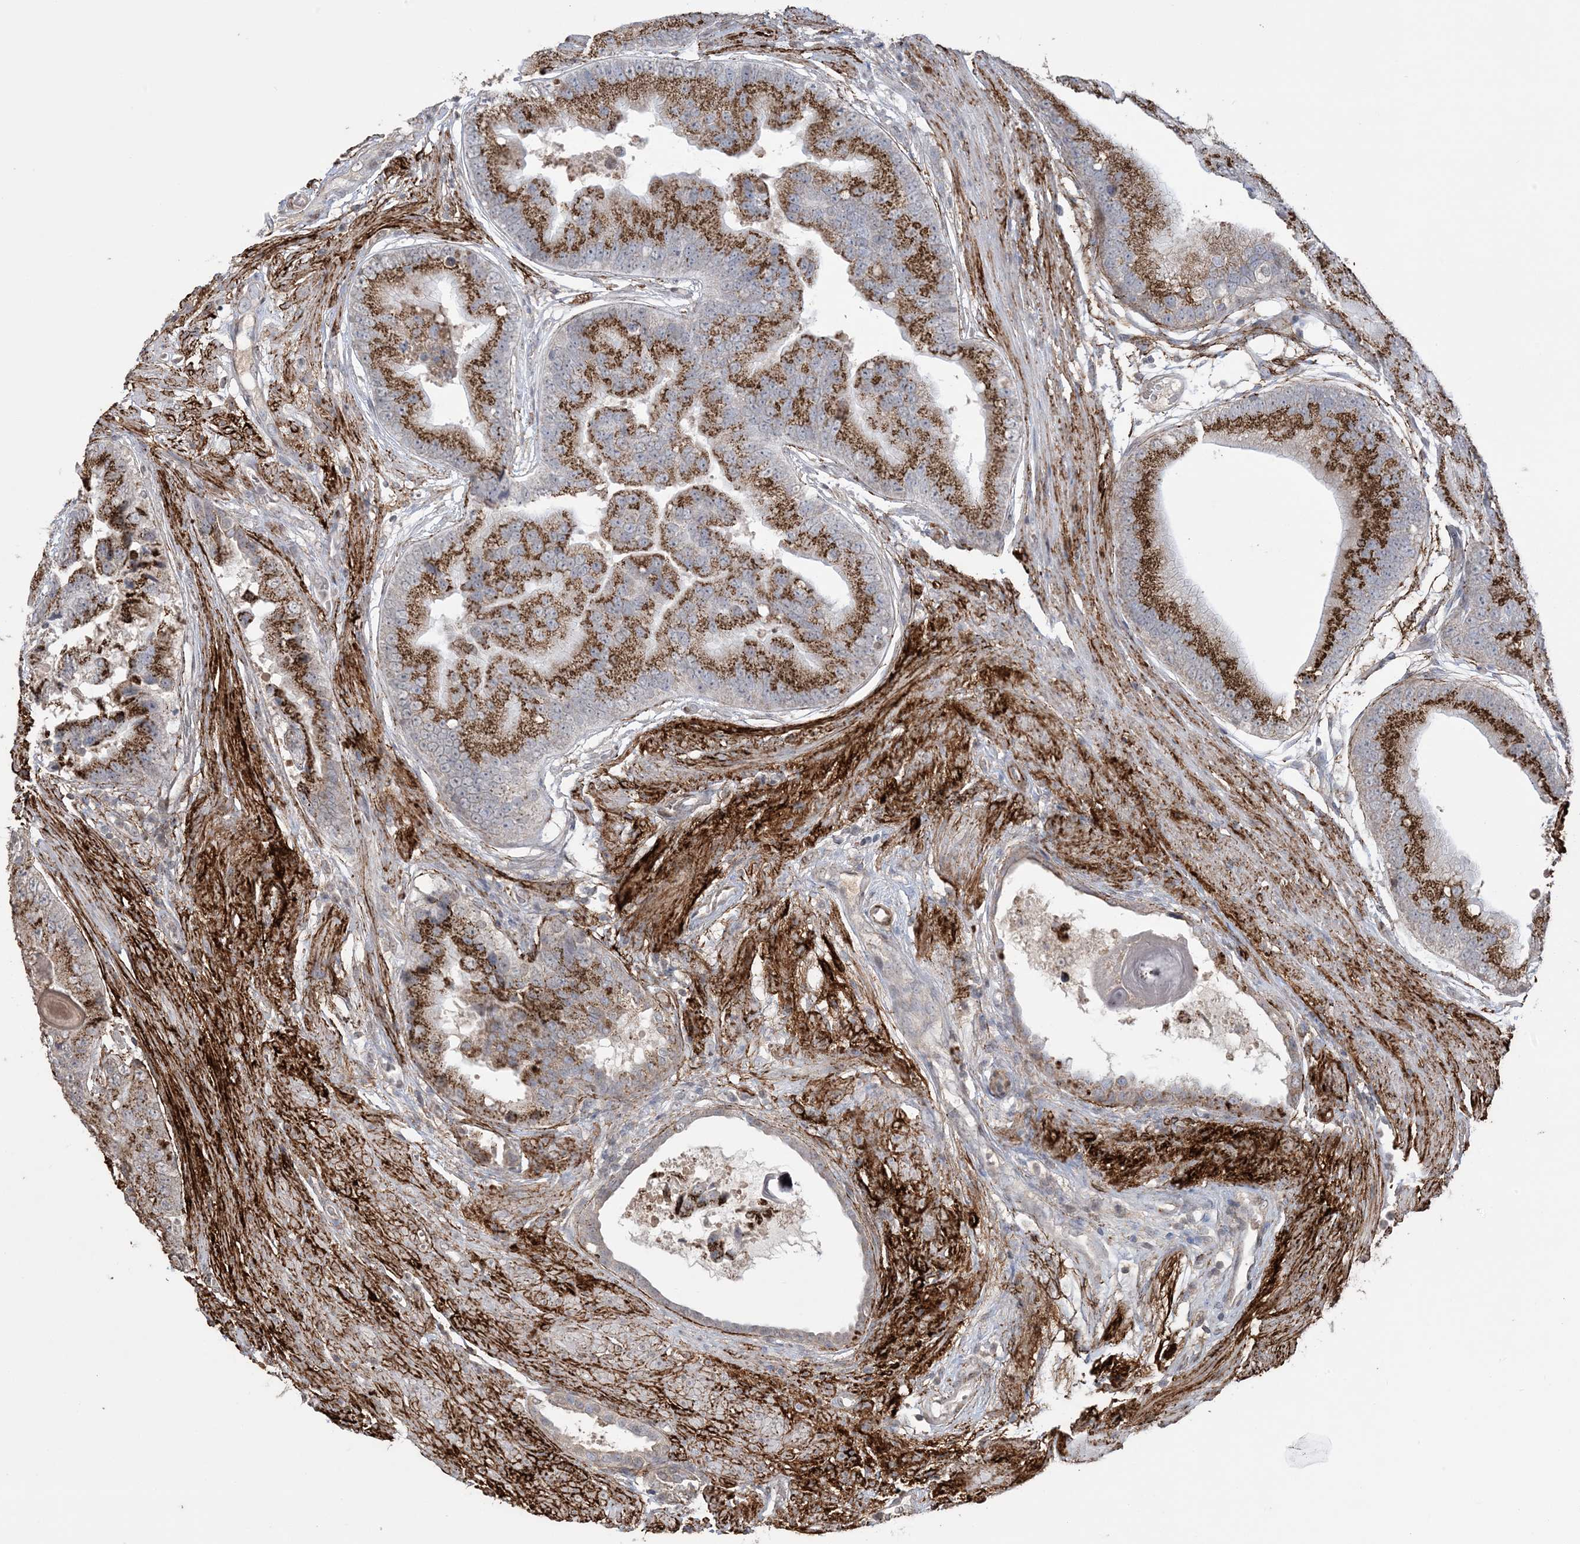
{"staining": {"intensity": "strong", "quantity": ">75%", "location": "cytoplasmic/membranous"}, "tissue": "prostate cancer", "cell_type": "Tumor cells", "image_type": "cancer", "snomed": [{"axis": "morphology", "description": "Adenocarcinoma, High grade"}, {"axis": "topography", "description": "Prostate"}], "caption": "An IHC photomicrograph of neoplastic tissue is shown. Protein staining in brown highlights strong cytoplasmic/membranous positivity in adenocarcinoma (high-grade) (prostate) within tumor cells. (IHC, brightfield microscopy, high magnification).", "gene": "XRN1", "patient": {"sex": "male", "age": 70}}